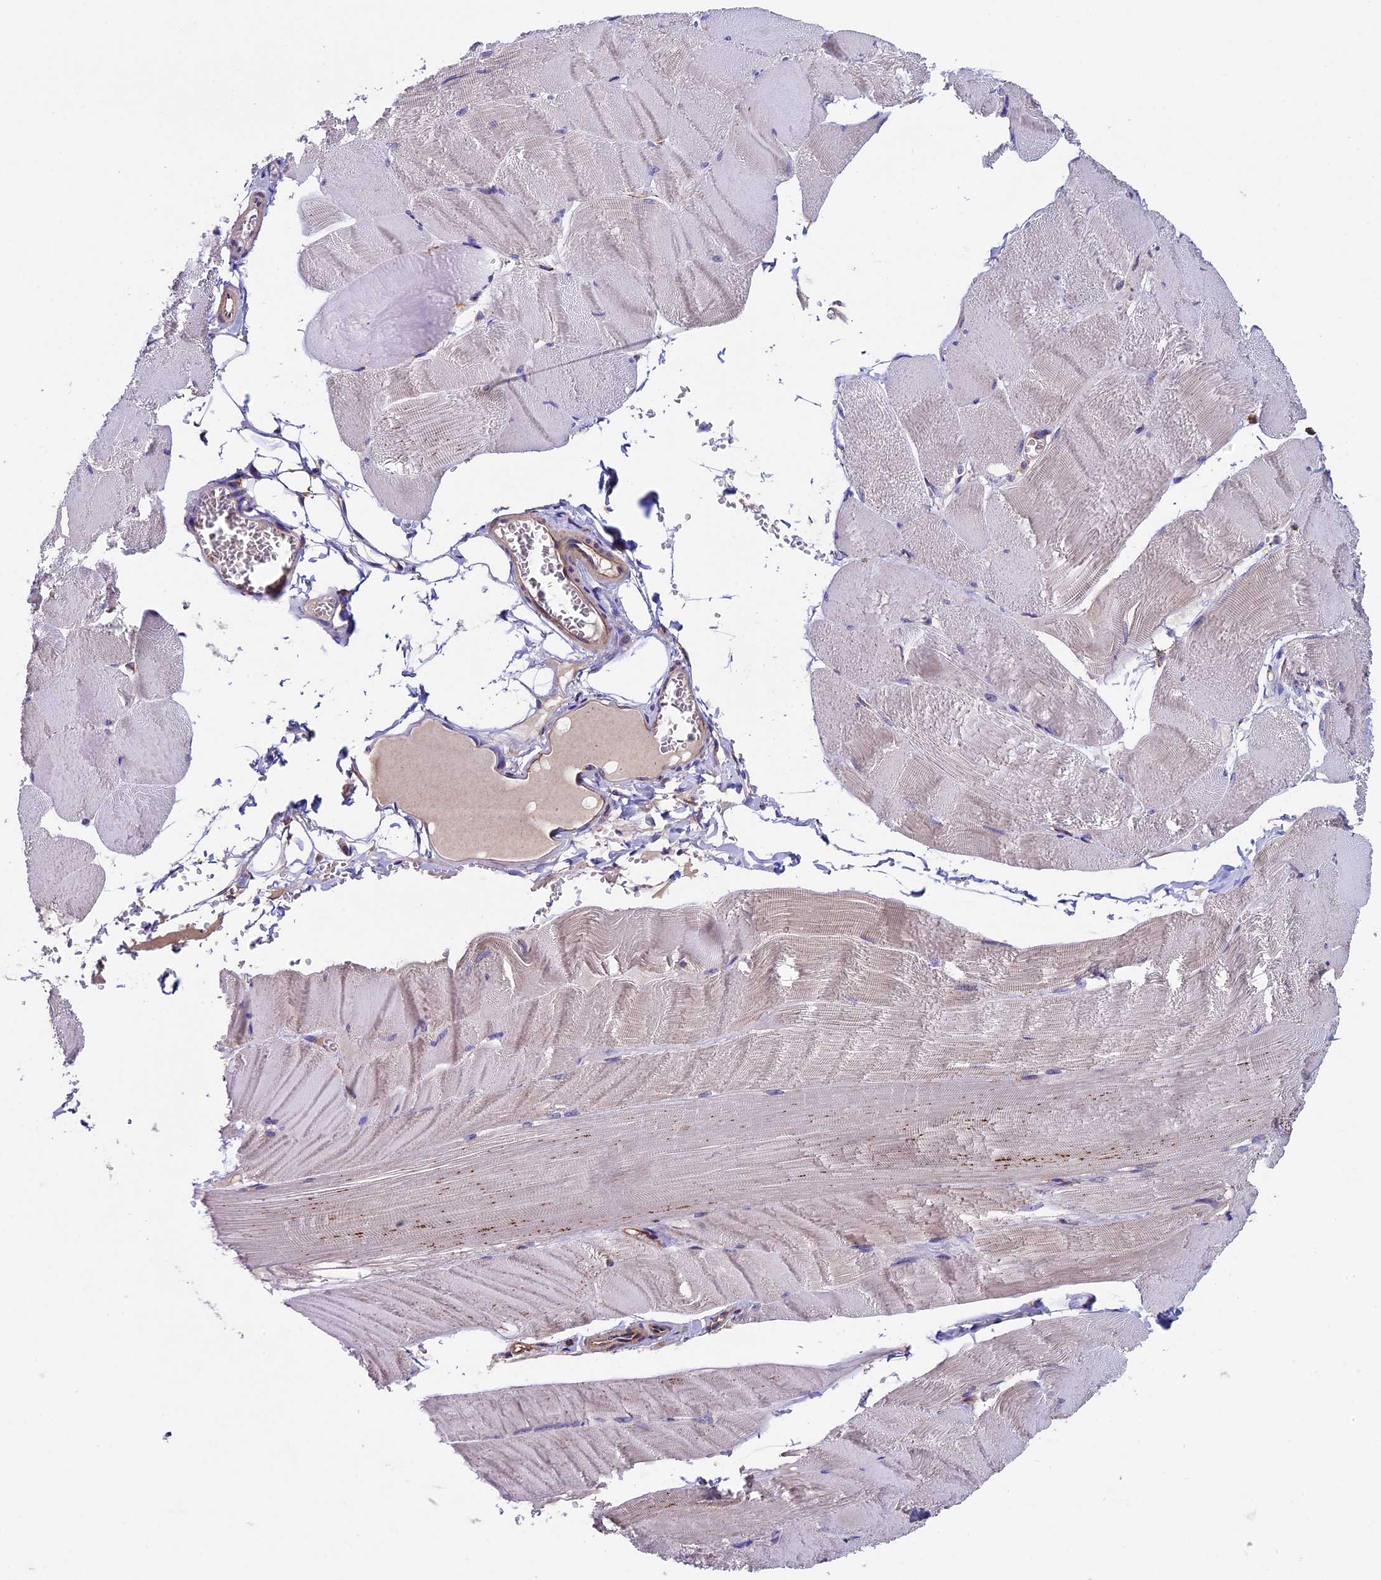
{"staining": {"intensity": "negative", "quantity": "none", "location": "none"}, "tissue": "skeletal muscle", "cell_type": "Myocytes", "image_type": "normal", "snomed": [{"axis": "morphology", "description": "Normal tissue, NOS"}, {"axis": "morphology", "description": "Basal cell carcinoma"}, {"axis": "topography", "description": "Skeletal muscle"}], "caption": "High power microscopy image of an immunohistochemistry photomicrograph of benign skeletal muscle, revealing no significant staining in myocytes.", "gene": "BTBD3", "patient": {"sex": "female", "age": 64}}